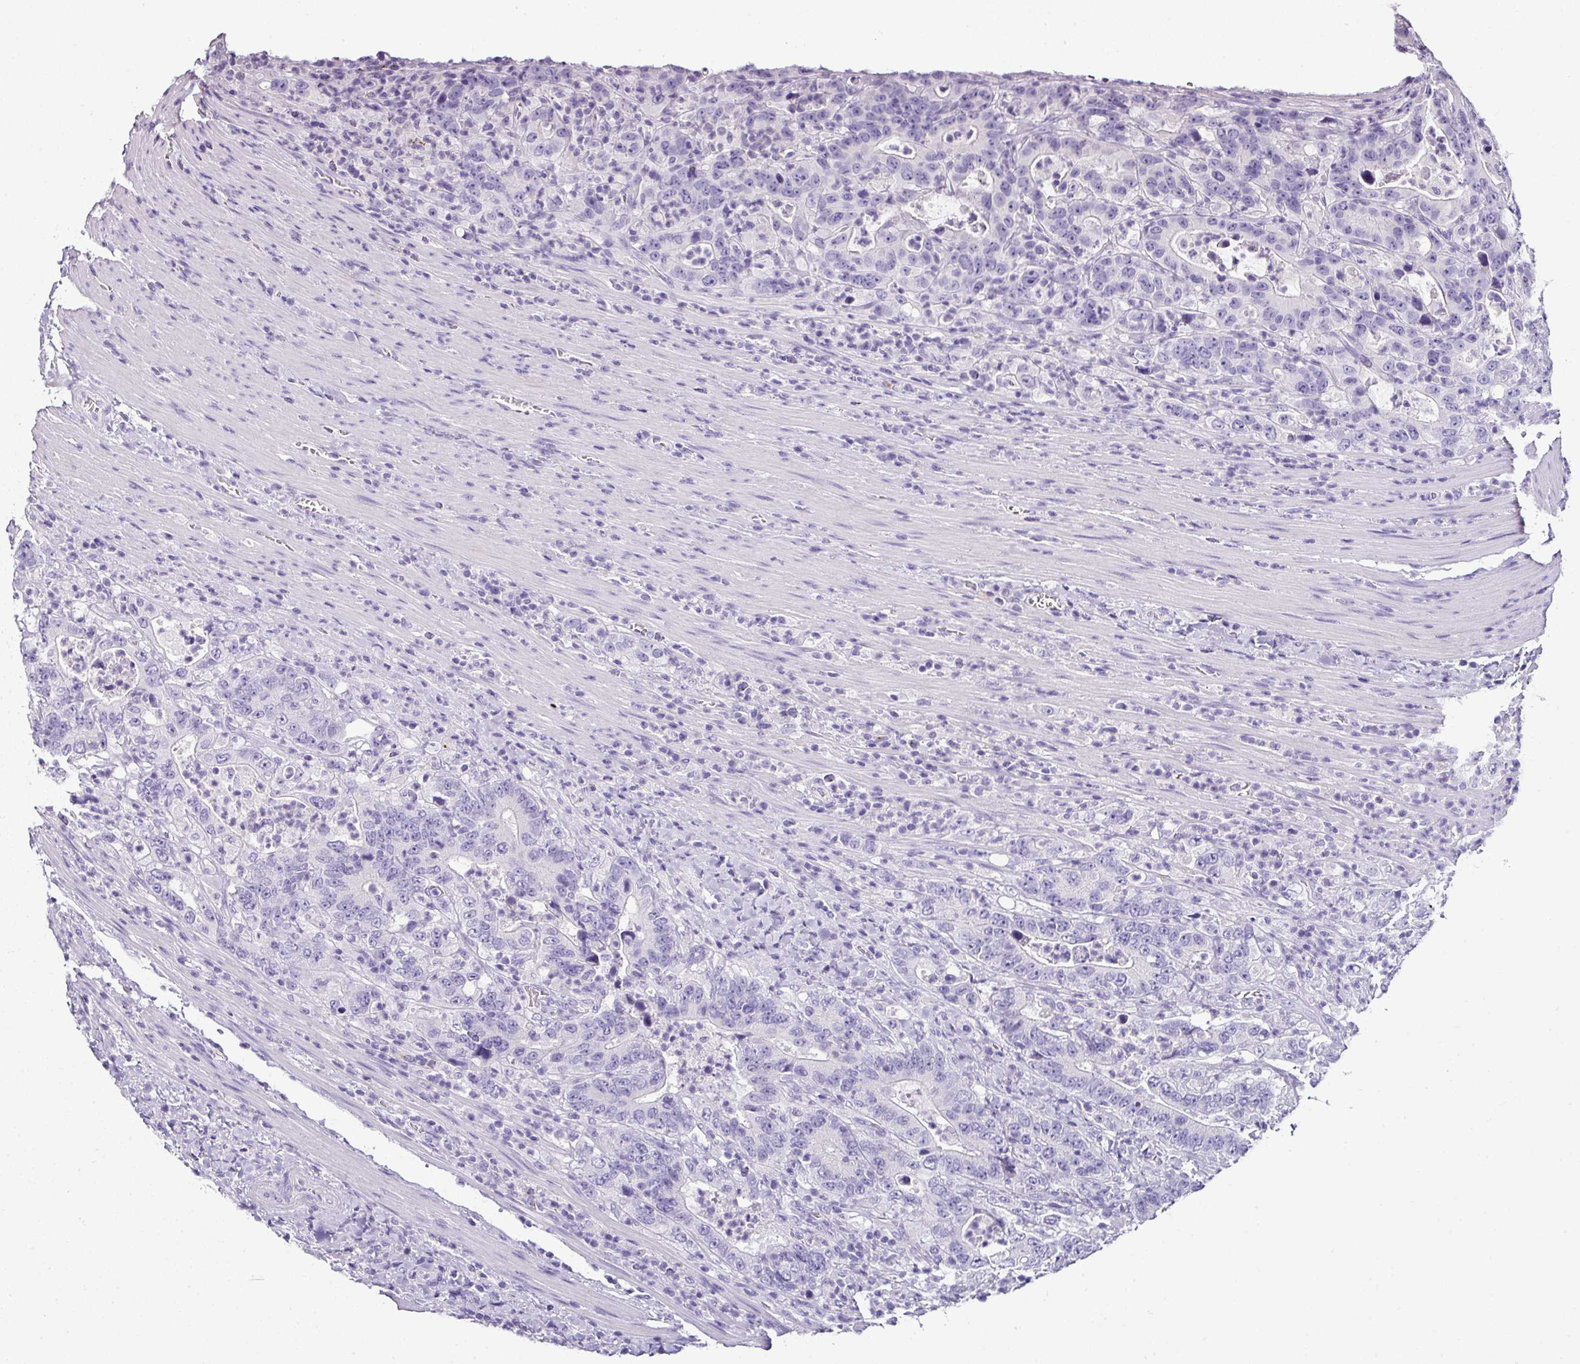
{"staining": {"intensity": "negative", "quantity": "none", "location": "none"}, "tissue": "colorectal cancer", "cell_type": "Tumor cells", "image_type": "cancer", "snomed": [{"axis": "morphology", "description": "Adenocarcinoma, NOS"}, {"axis": "topography", "description": "Colon"}], "caption": "A micrograph of human adenocarcinoma (colorectal) is negative for staining in tumor cells.", "gene": "NAPSA", "patient": {"sex": "female", "age": 75}}